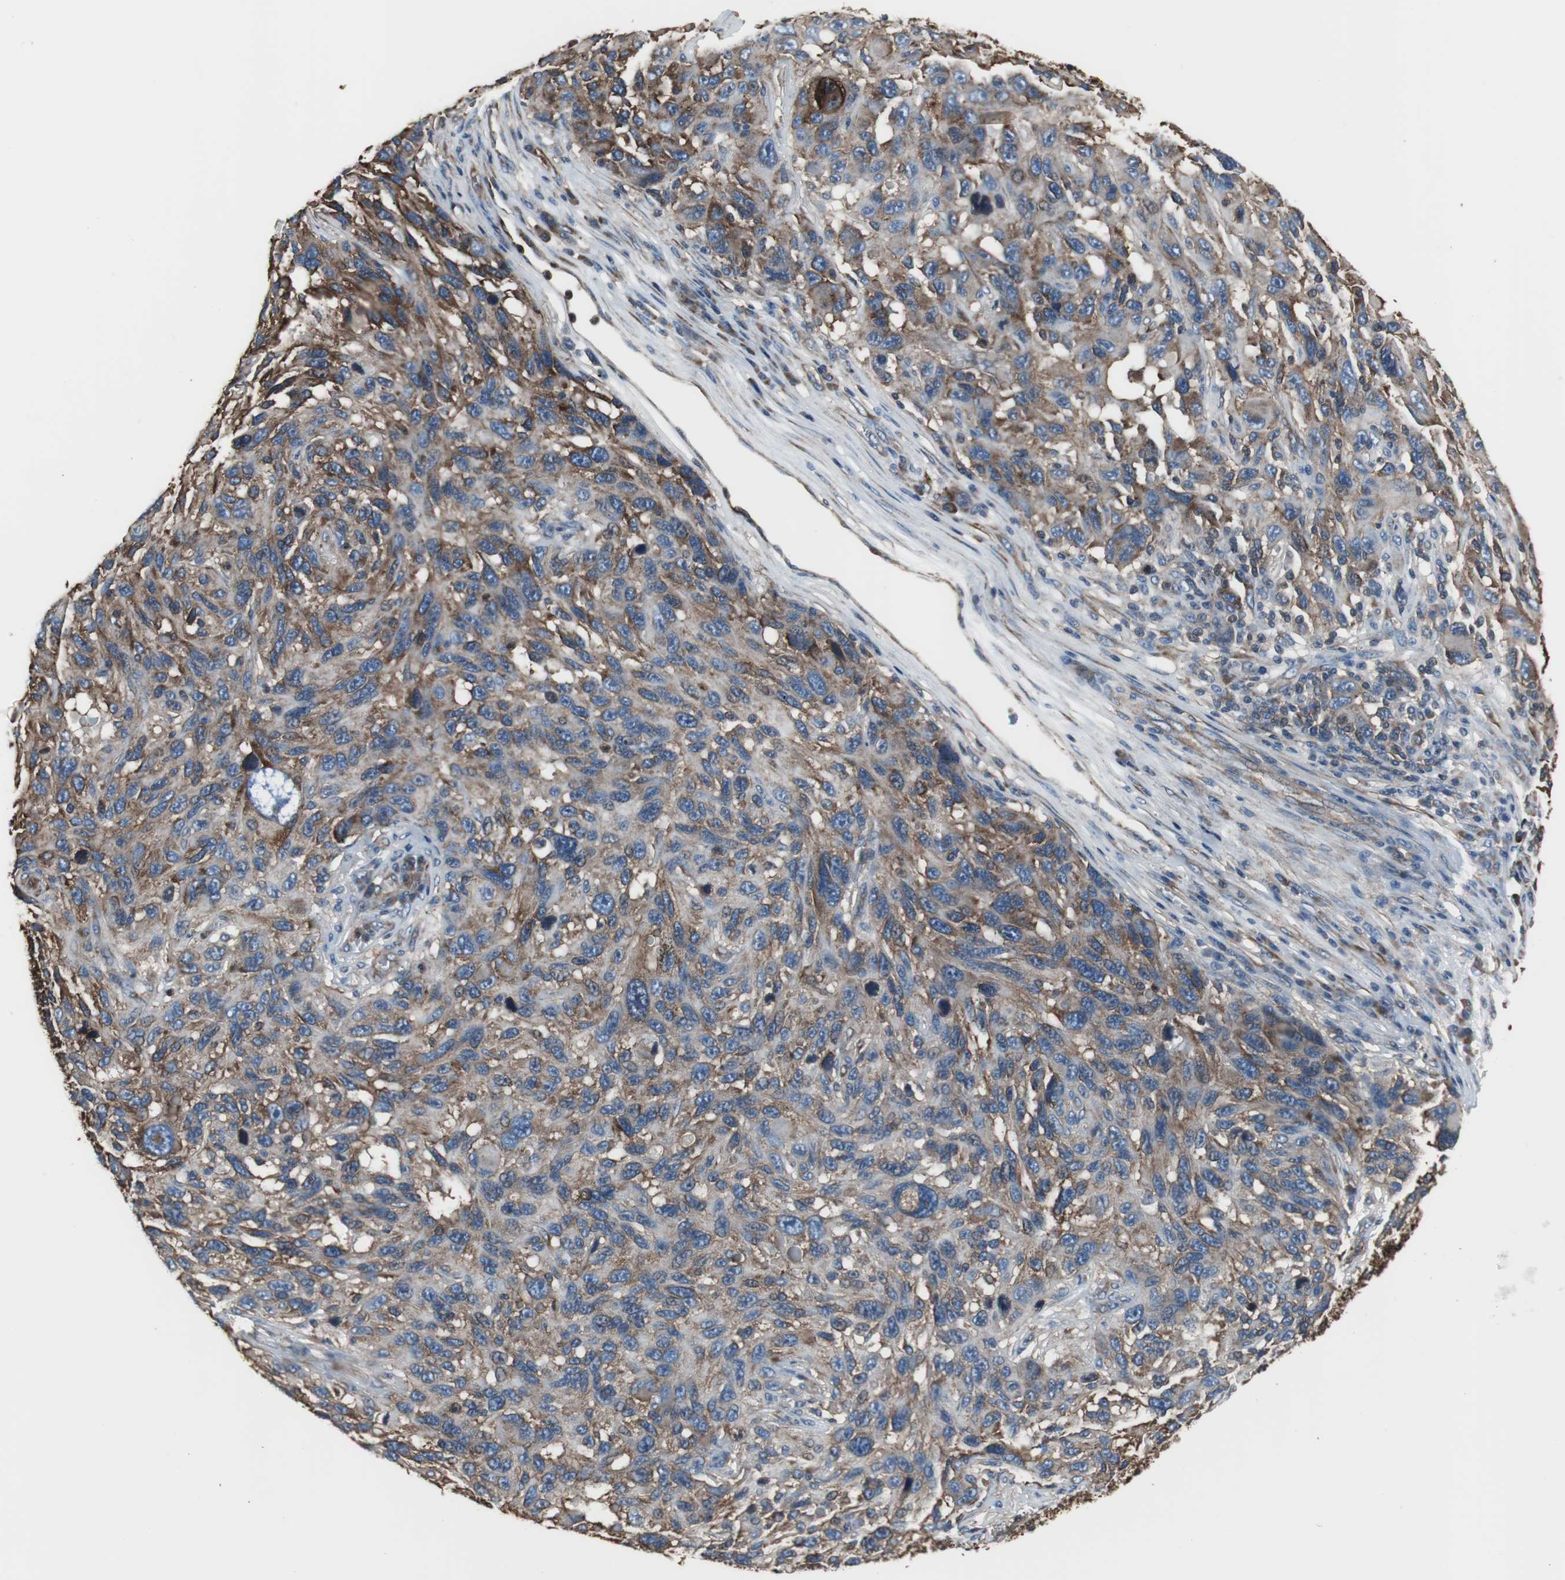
{"staining": {"intensity": "strong", "quantity": ">75%", "location": "cytoplasmic/membranous"}, "tissue": "melanoma", "cell_type": "Tumor cells", "image_type": "cancer", "snomed": [{"axis": "morphology", "description": "Malignant melanoma, NOS"}, {"axis": "topography", "description": "Skin"}], "caption": "Human melanoma stained for a protein (brown) reveals strong cytoplasmic/membranous positive expression in approximately >75% of tumor cells.", "gene": "ACTN1", "patient": {"sex": "male", "age": 53}}